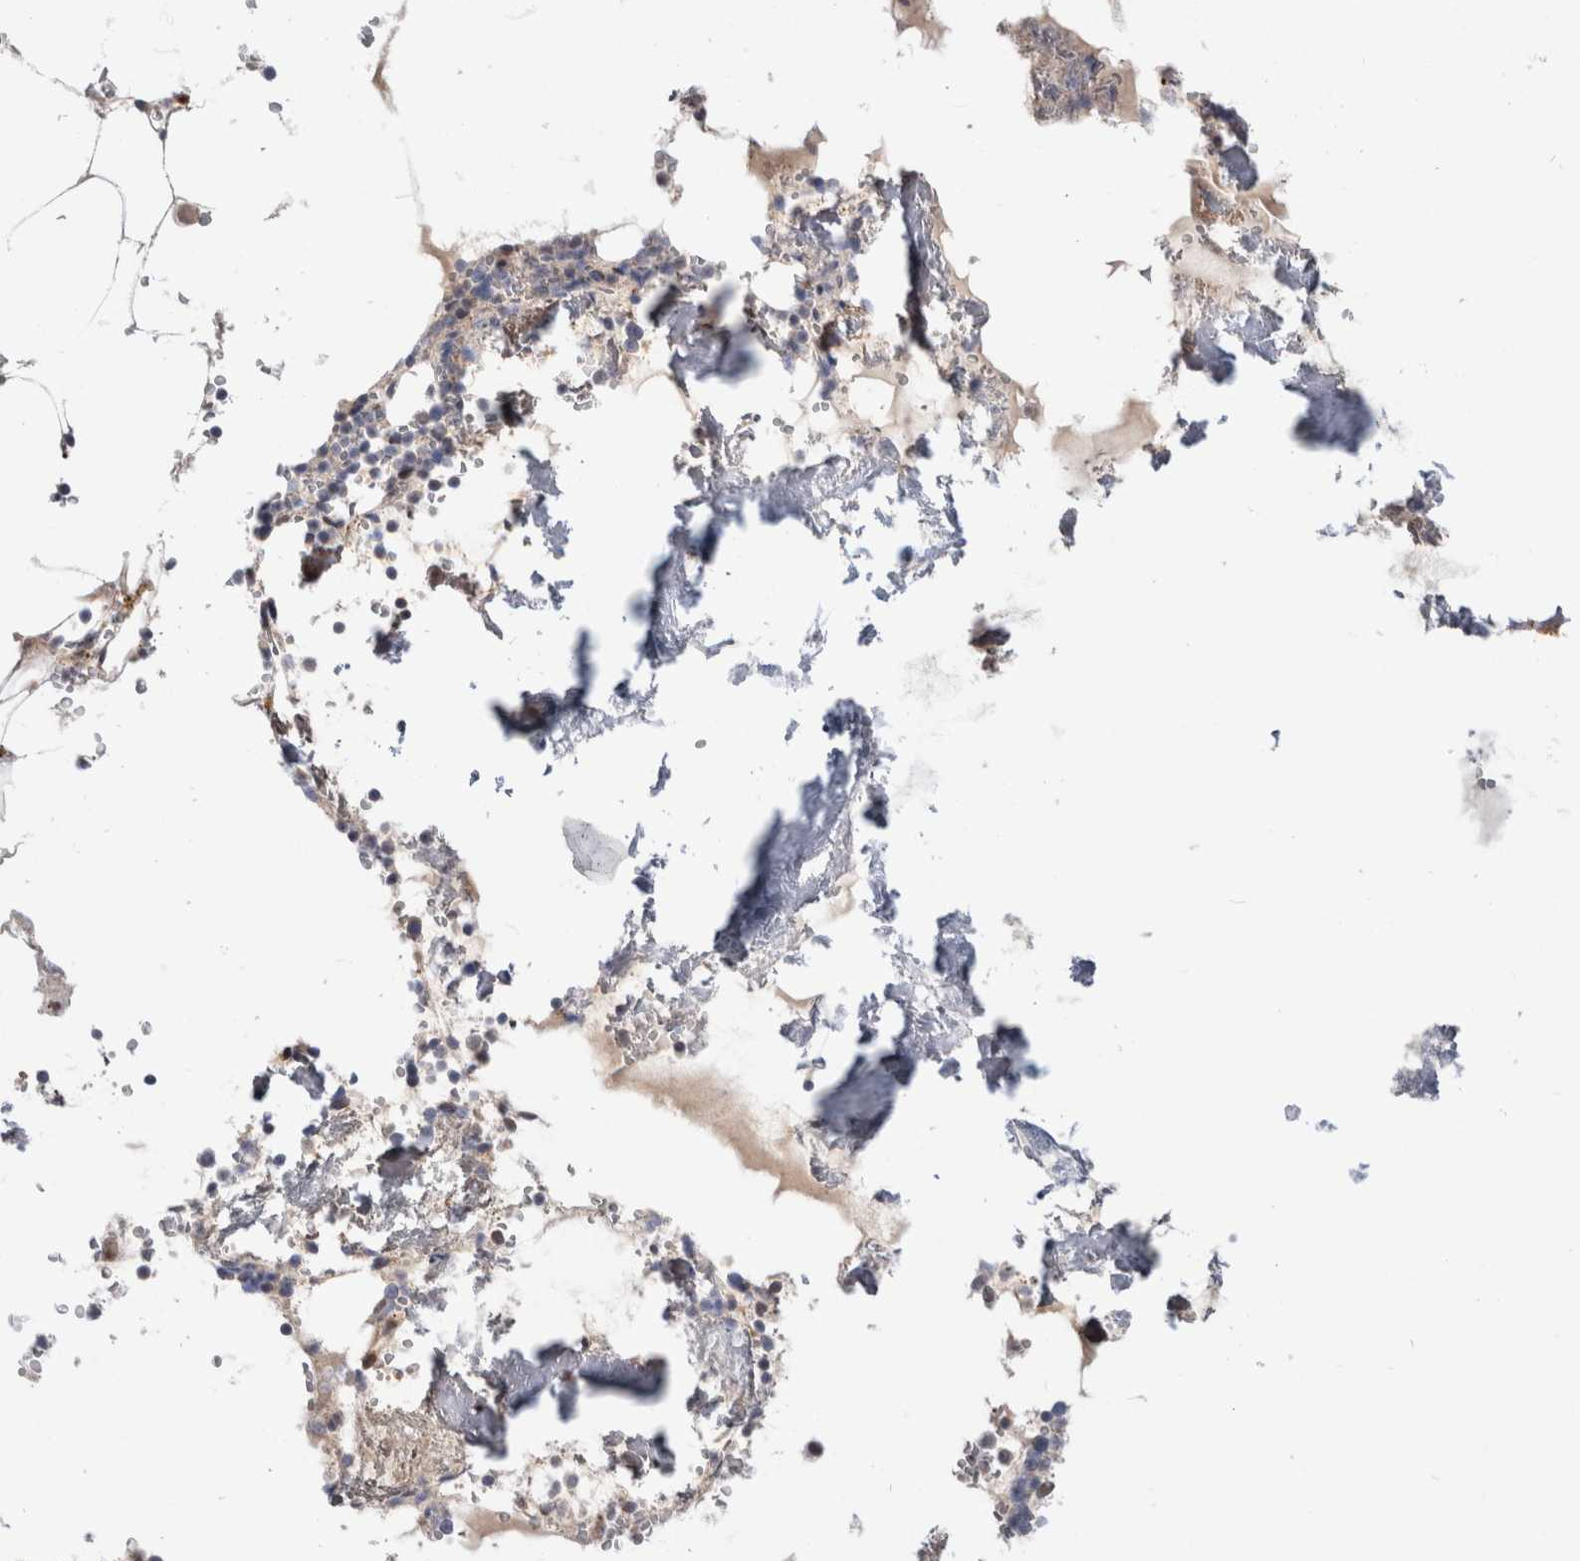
{"staining": {"intensity": "weak", "quantity": "<25%", "location": "cytoplasmic/membranous"}, "tissue": "bone marrow", "cell_type": "Hematopoietic cells", "image_type": "normal", "snomed": [{"axis": "morphology", "description": "Normal tissue, NOS"}, {"axis": "topography", "description": "Bone marrow"}], "caption": "This is an IHC micrograph of benign bone marrow. There is no staining in hematopoietic cells.", "gene": "MRPL37", "patient": {"sex": "male", "age": 70}}